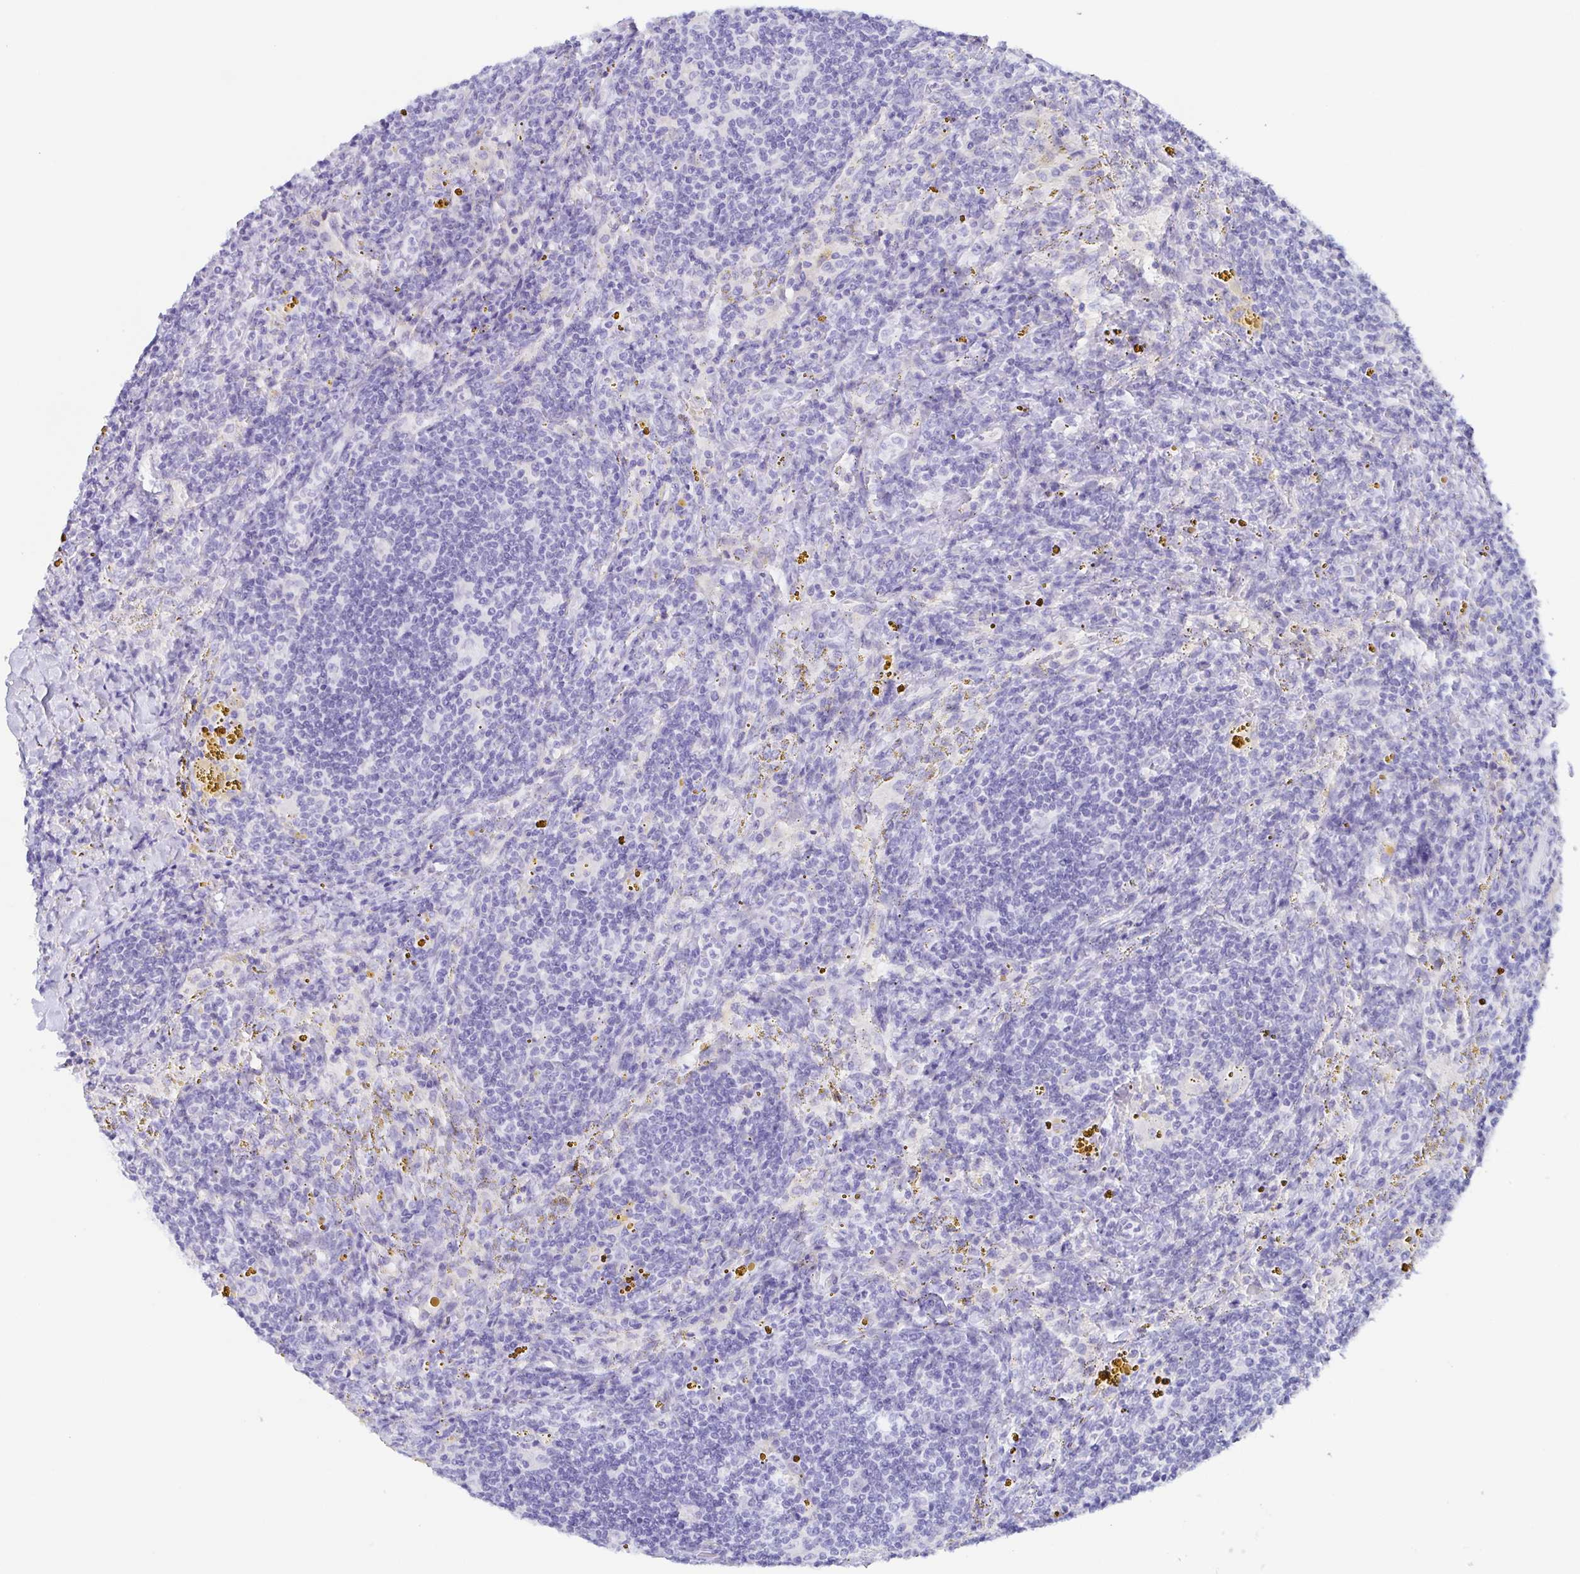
{"staining": {"intensity": "negative", "quantity": "none", "location": "none"}, "tissue": "lymphoma", "cell_type": "Tumor cells", "image_type": "cancer", "snomed": [{"axis": "morphology", "description": "Malignant lymphoma, non-Hodgkin's type, Low grade"}, {"axis": "topography", "description": "Spleen"}], "caption": "Protein analysis of lymphoma exhibits no significant expression in tumor cells.", "gene": "LDLRAD1", "patient": {"sex": "female", "age": 70}}